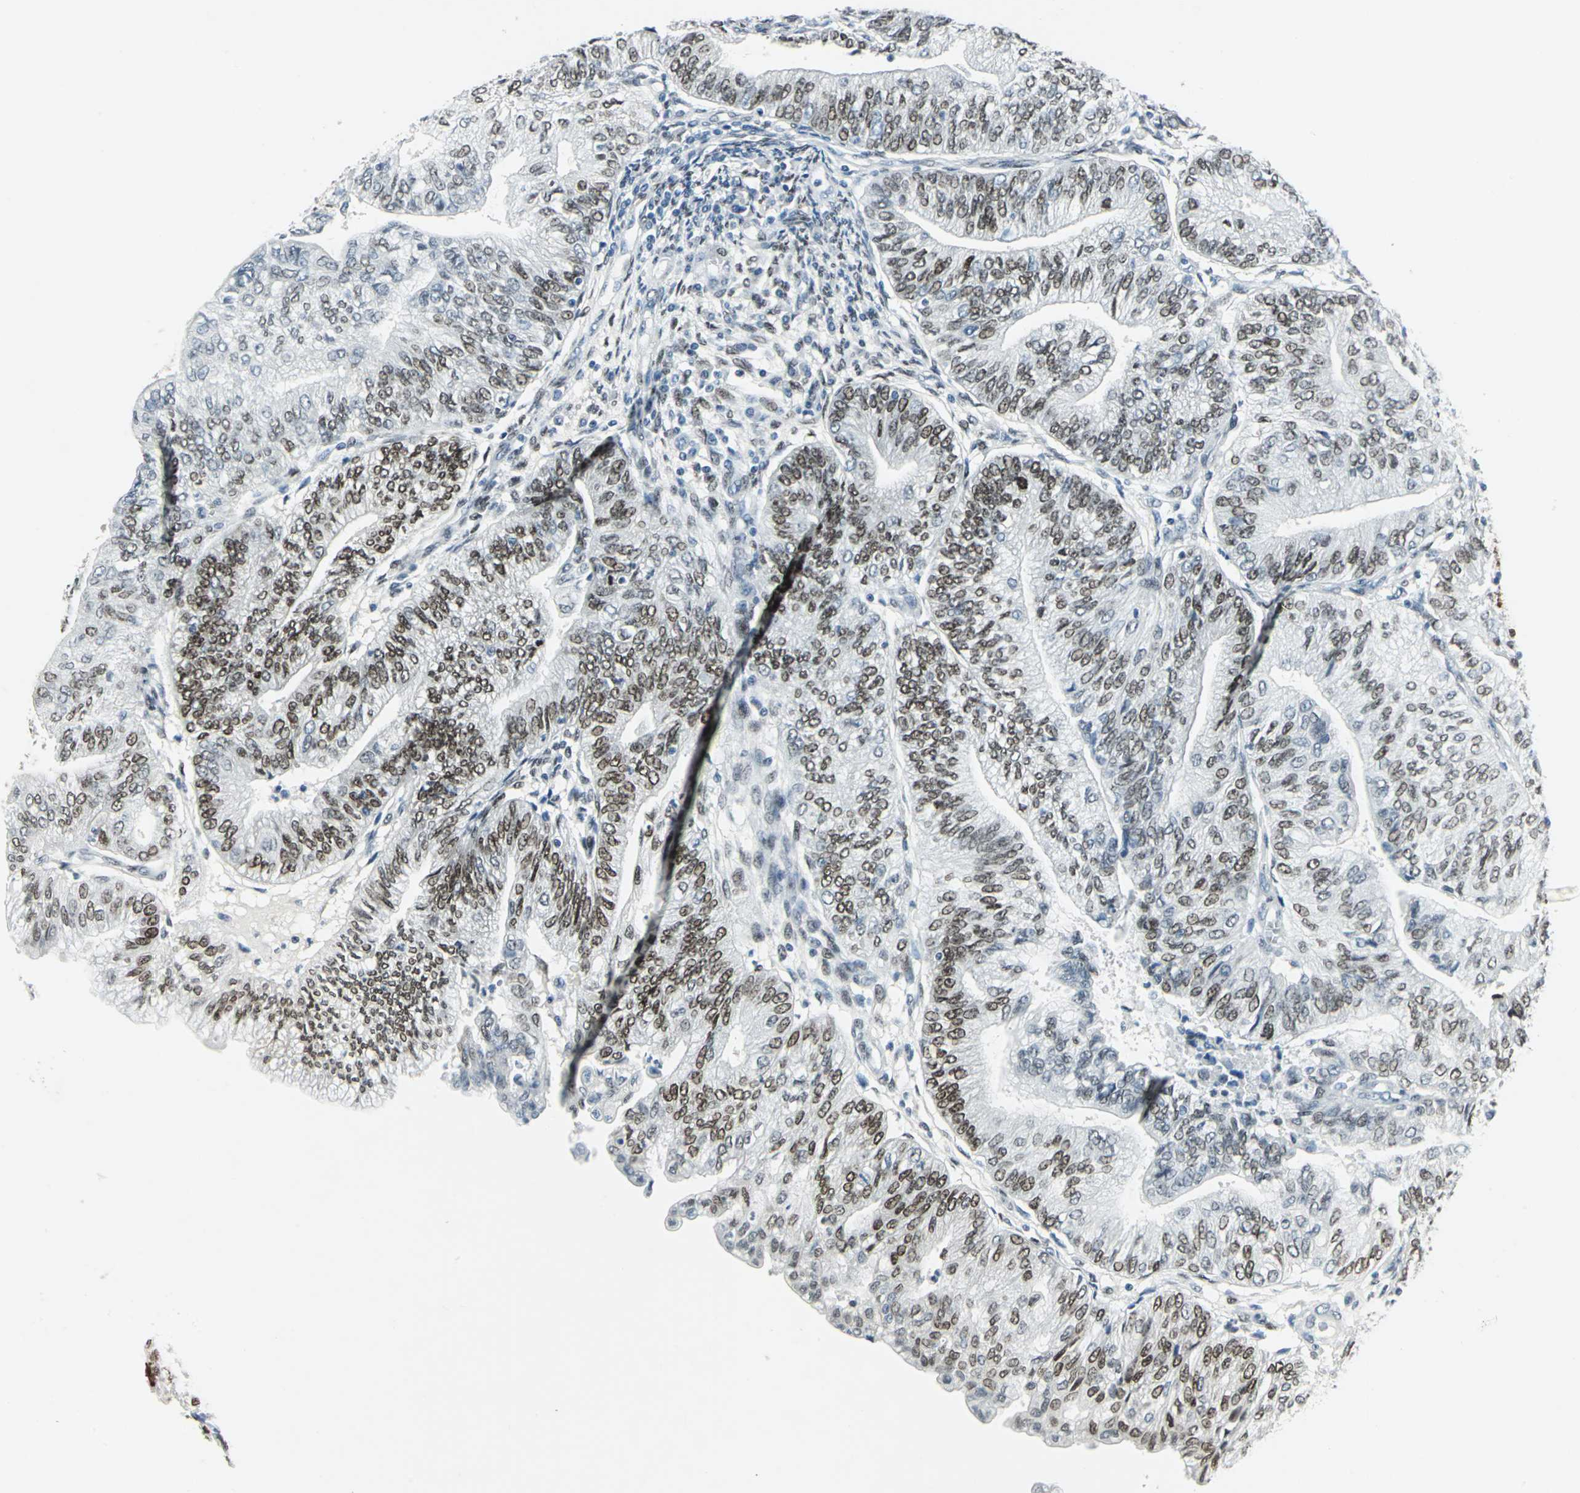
{"staining": {"intensity": "strong", "quantity": ">75%", "location": "nuclear"}, "tissue": "endometrial cancer", "cell_type": "Tumor cells", "image_type": "cancer", "snomed": [{"axis": "morphology", "description": "Adenocarcinoma, NOS"}, {"axis": "topography", "description": "Endometrium"}], "caption": "Immunohistochemical staining of human endometrial cancer (adenocarcinoma) demonstrates high levels of strong nuclear protein expression in about >75% of tumor cells.", "gene": "MEIS2", "patient": {"sex": "female", "age": 59}}